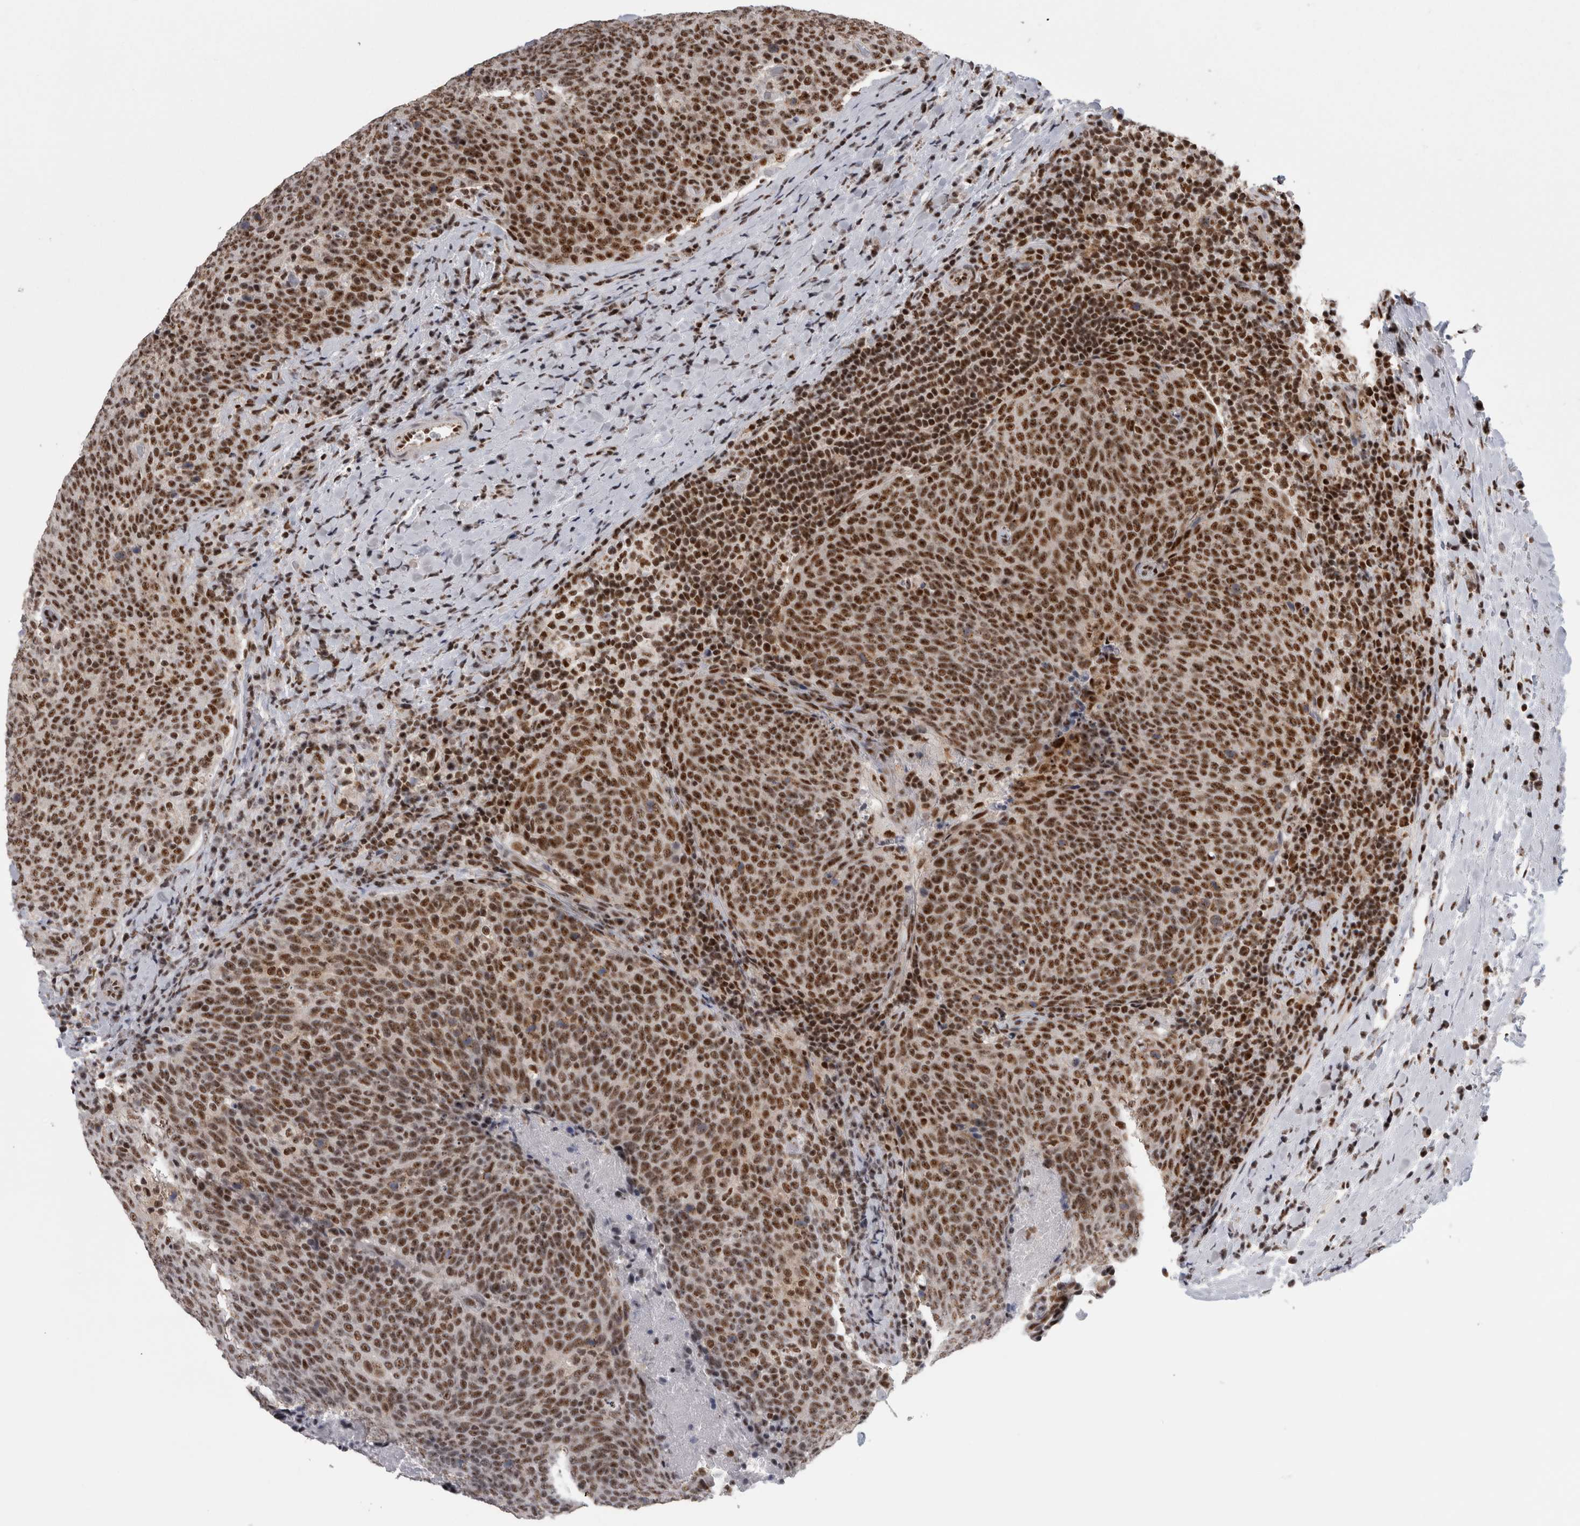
{"staining": {"intensity": "strong", "quantity": ">75%", "location": "nuclear"}, "tissue": "head and neck cancer", "cell_type": "Tumor cells", "image_type": "cancer", "snomed": [{"axis": "morphology", "description": "Squamous cell carcinoma, NOS"}, {"axis": "morphology", "description": "Squamous cell carcinoma, metastatic, NOS"}, {"axis": "topography", "description": "Lymph node"}, {"axis": "topography", "description": "Head-Neck"}], "caption": "Tumor cells show high levels of strong nuclear positivity in about >75% of cells in human head and neck cancer.", "gene": "CDK11A", "patient": {"sex": "male", "age": 62}}